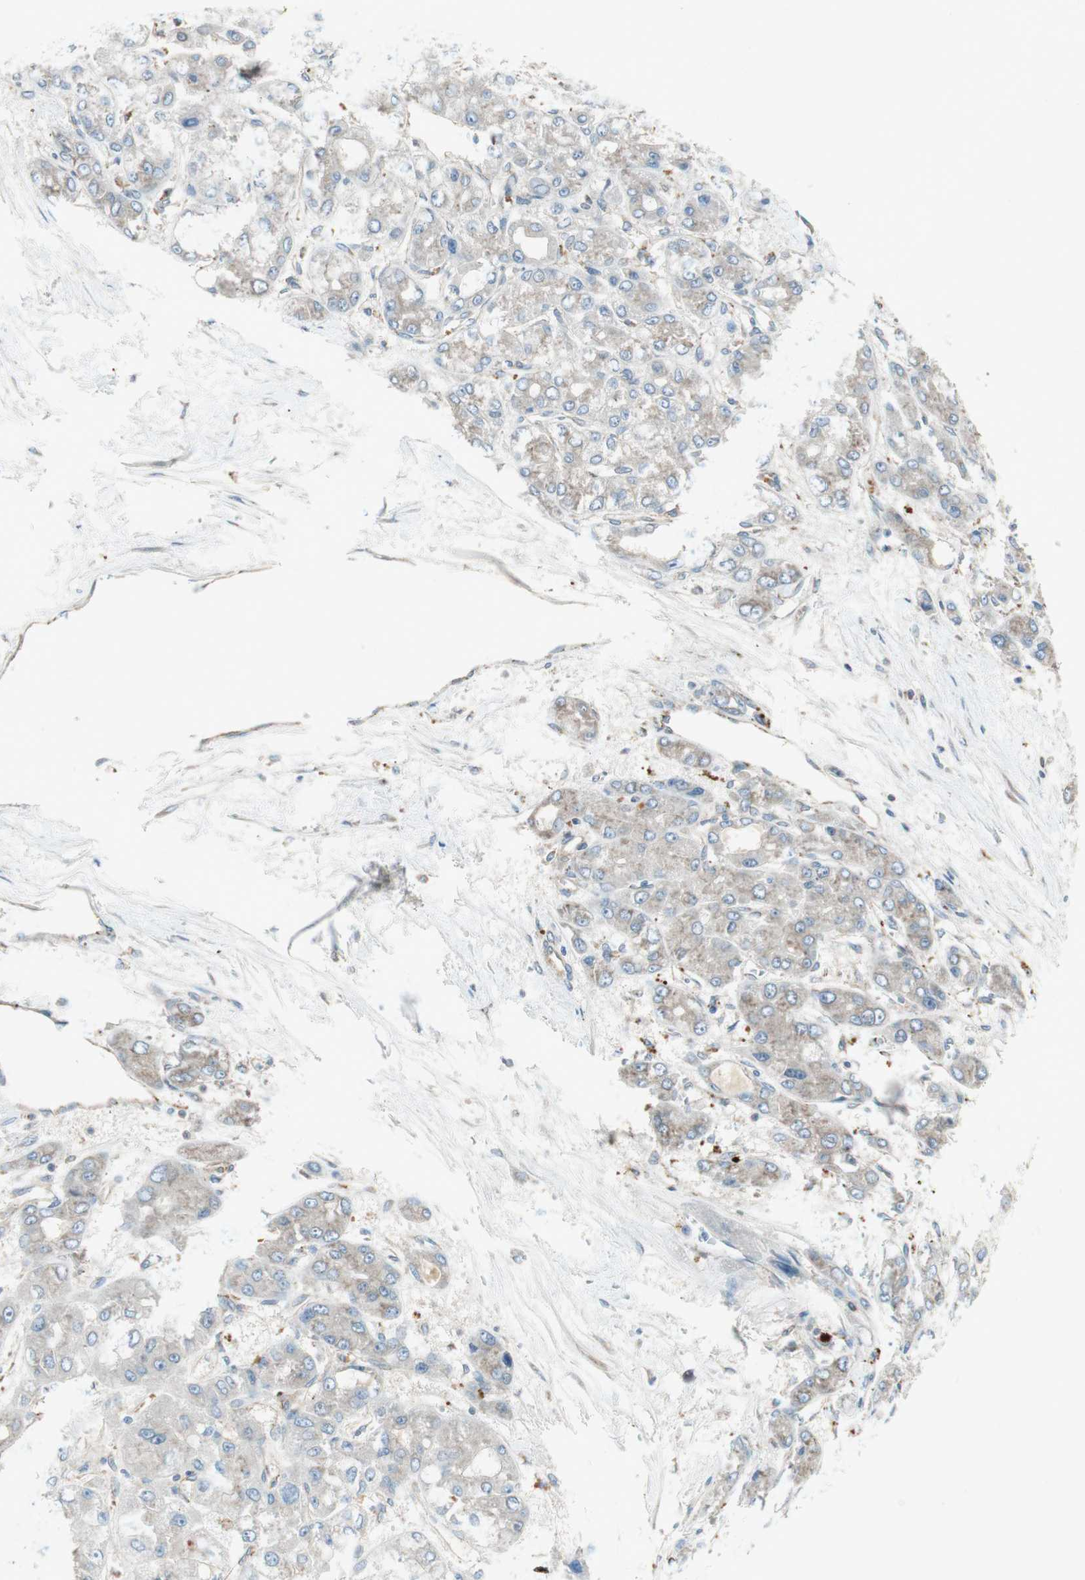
{"staining": {"intensity": "weak", "quantity": "<25%", "location": "cytoplasmic/membranous"}, "tissue": "liver cancer", "cell_type": "Tumor cells", "image_type": "cancer", "snomed": [{"axis": "morphology", "description": "Carcinoma, Hepatocellular, NOS"}, {"axis": "topography", "description": "Liver"}], "caption": "DAB (3,3'-diaminobenzidine) immunohistochemical staining of human liver hepatocellular carcinoma exhibits no significant expression in tumor cells.", "gene": "CHADL", "patient": {"sex": "male", "age": 55}}